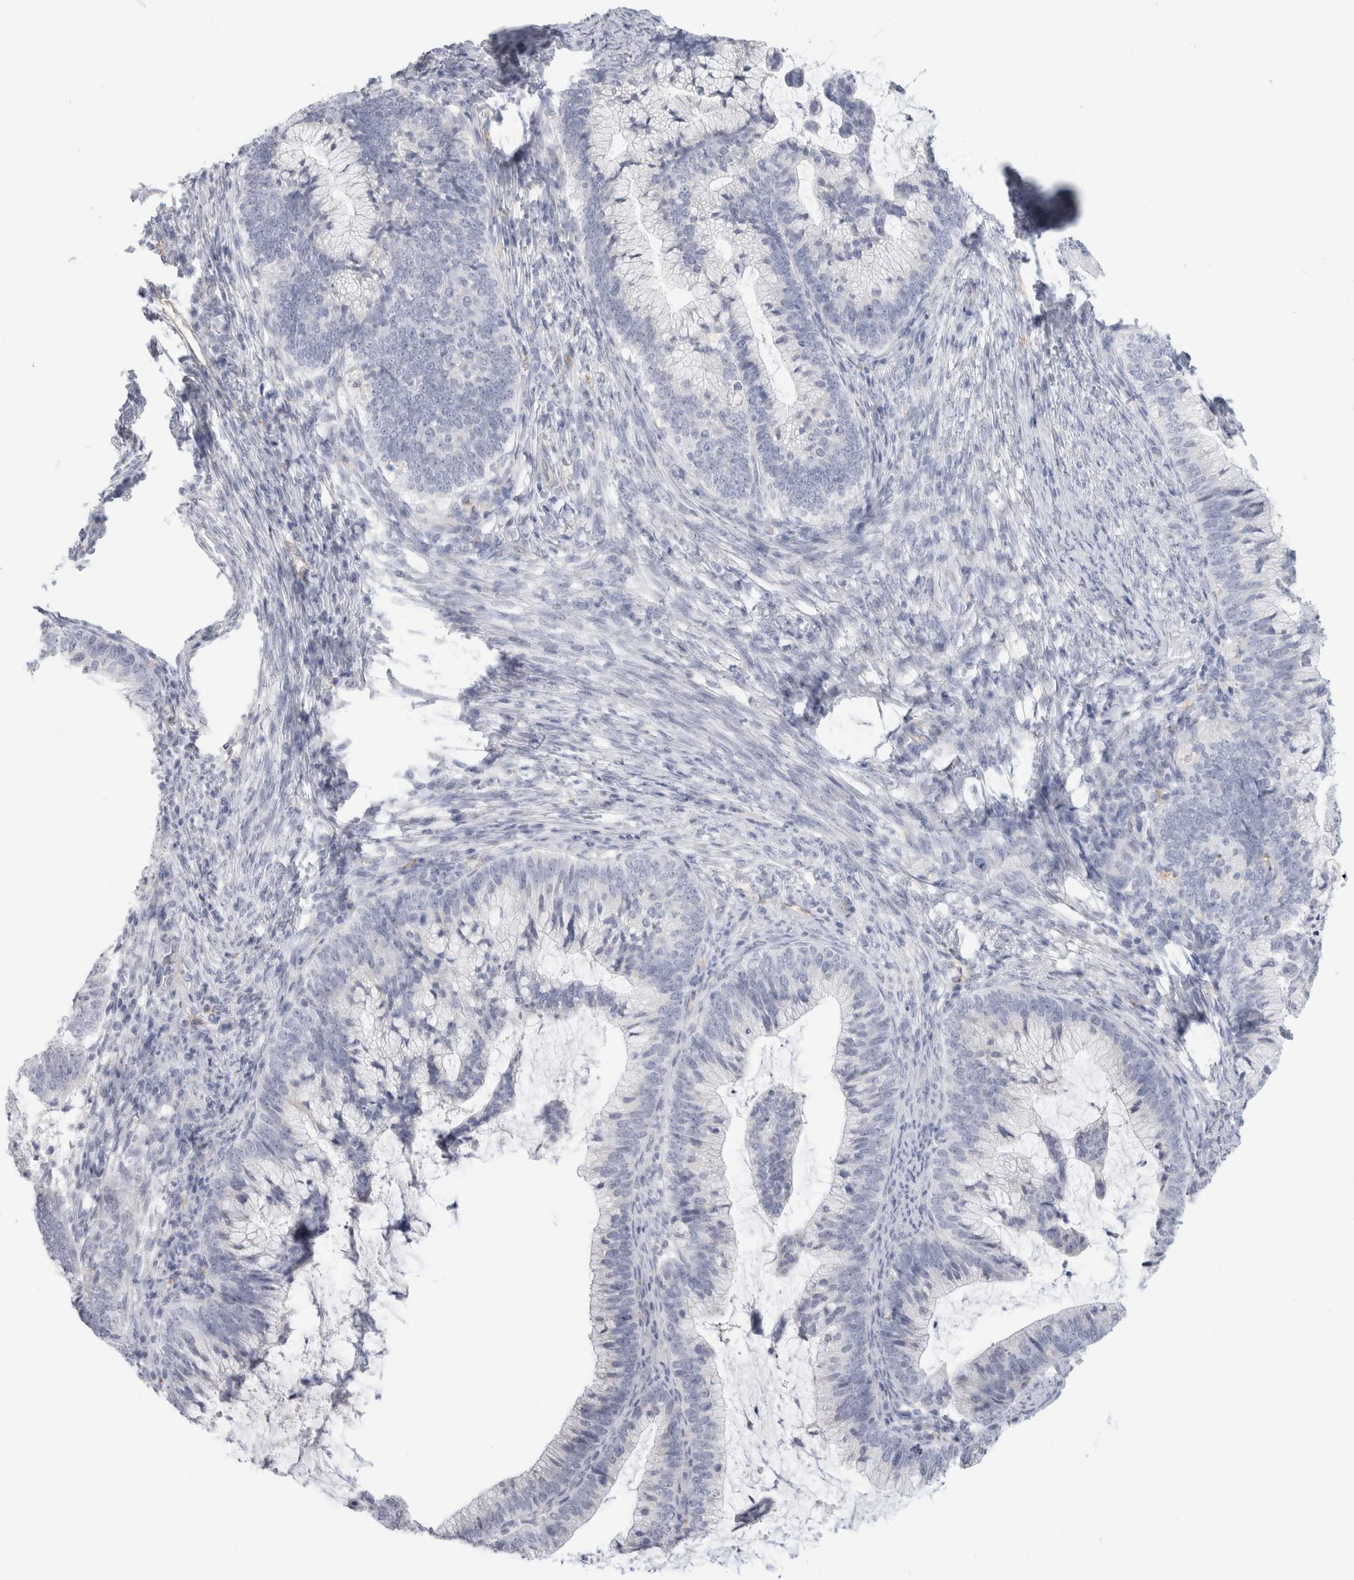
{"staining": {"intensity": "negative", "quantity": "none", "location": "none"}, "tissue": "cervical cancer", "cell_type": "Tumor cells", "image_type": "cancer", "snomed": [{"axis": "morphology", "description": "Adenocarcinoma, NOS"}, {"axis": "topography", "description": "Cervix"}], "caption": "Immunohistochemistry histopathology image of neoplastic tissue: human cervical adenocarcinoma stained with DAB exhibits no significant protein expression in tumor cells.", "gene": "ANKMY1", "patient": {"sex": "female", "age": 36}}